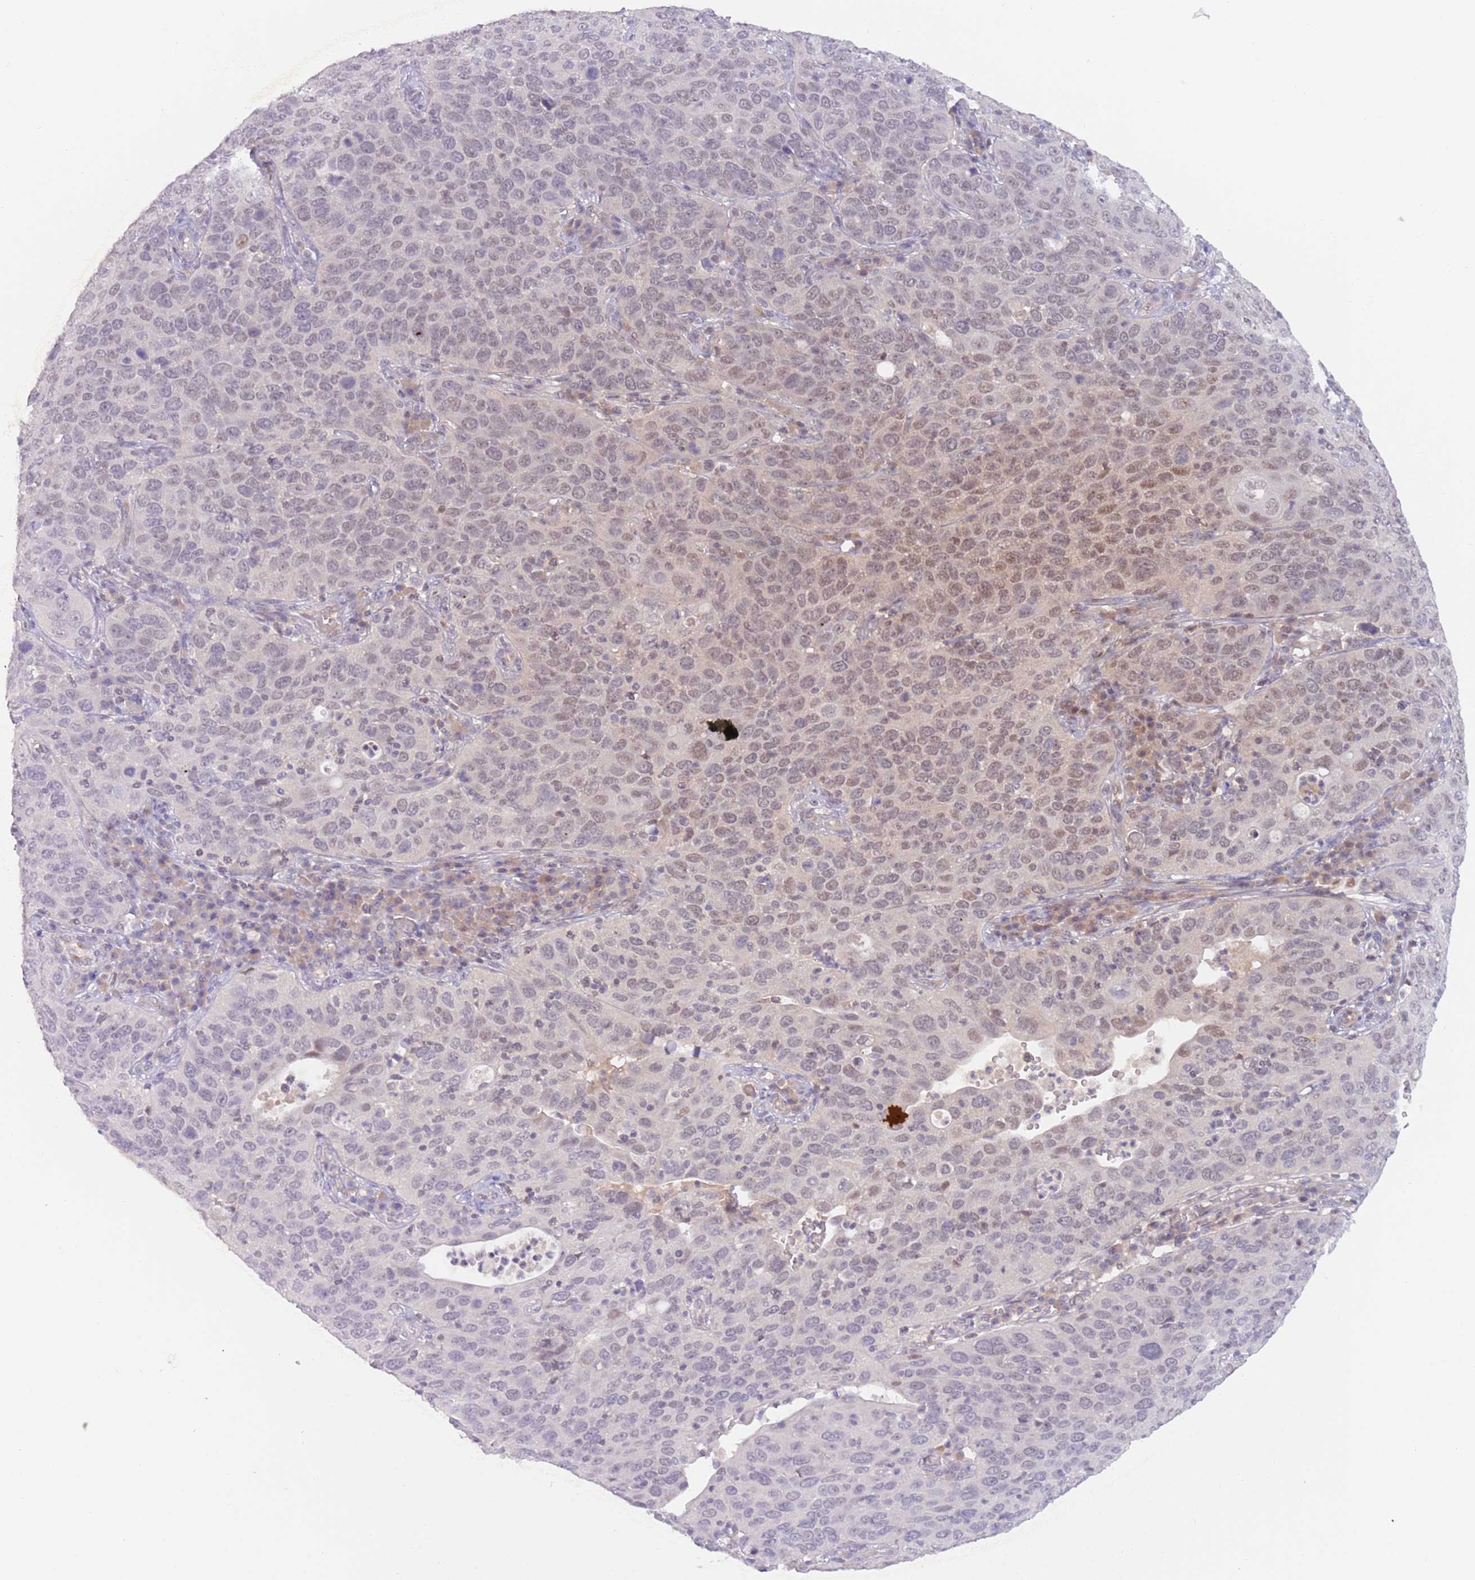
{"staining": {"intensity": "moderate", "quantity": "<25%", "location": "nuclear"}, "tissue": "cervical cancer", "cell_type": "Tumor cells", "image_type": "cancer", "snomed": [{"axis": "morphology", "description": "Squamous cell carcinoma, NOS"}, {"axis": "topography", "description": "Cervix"}], "caption": "Immunohistochemical staining of squamous cell carcinoma (cervical) exhibits low levels of moderate nuclear expression in approximately <25% of tumor cells.", "gene": "RFXANK", "patient": {"sex": "female", "age": 36}}